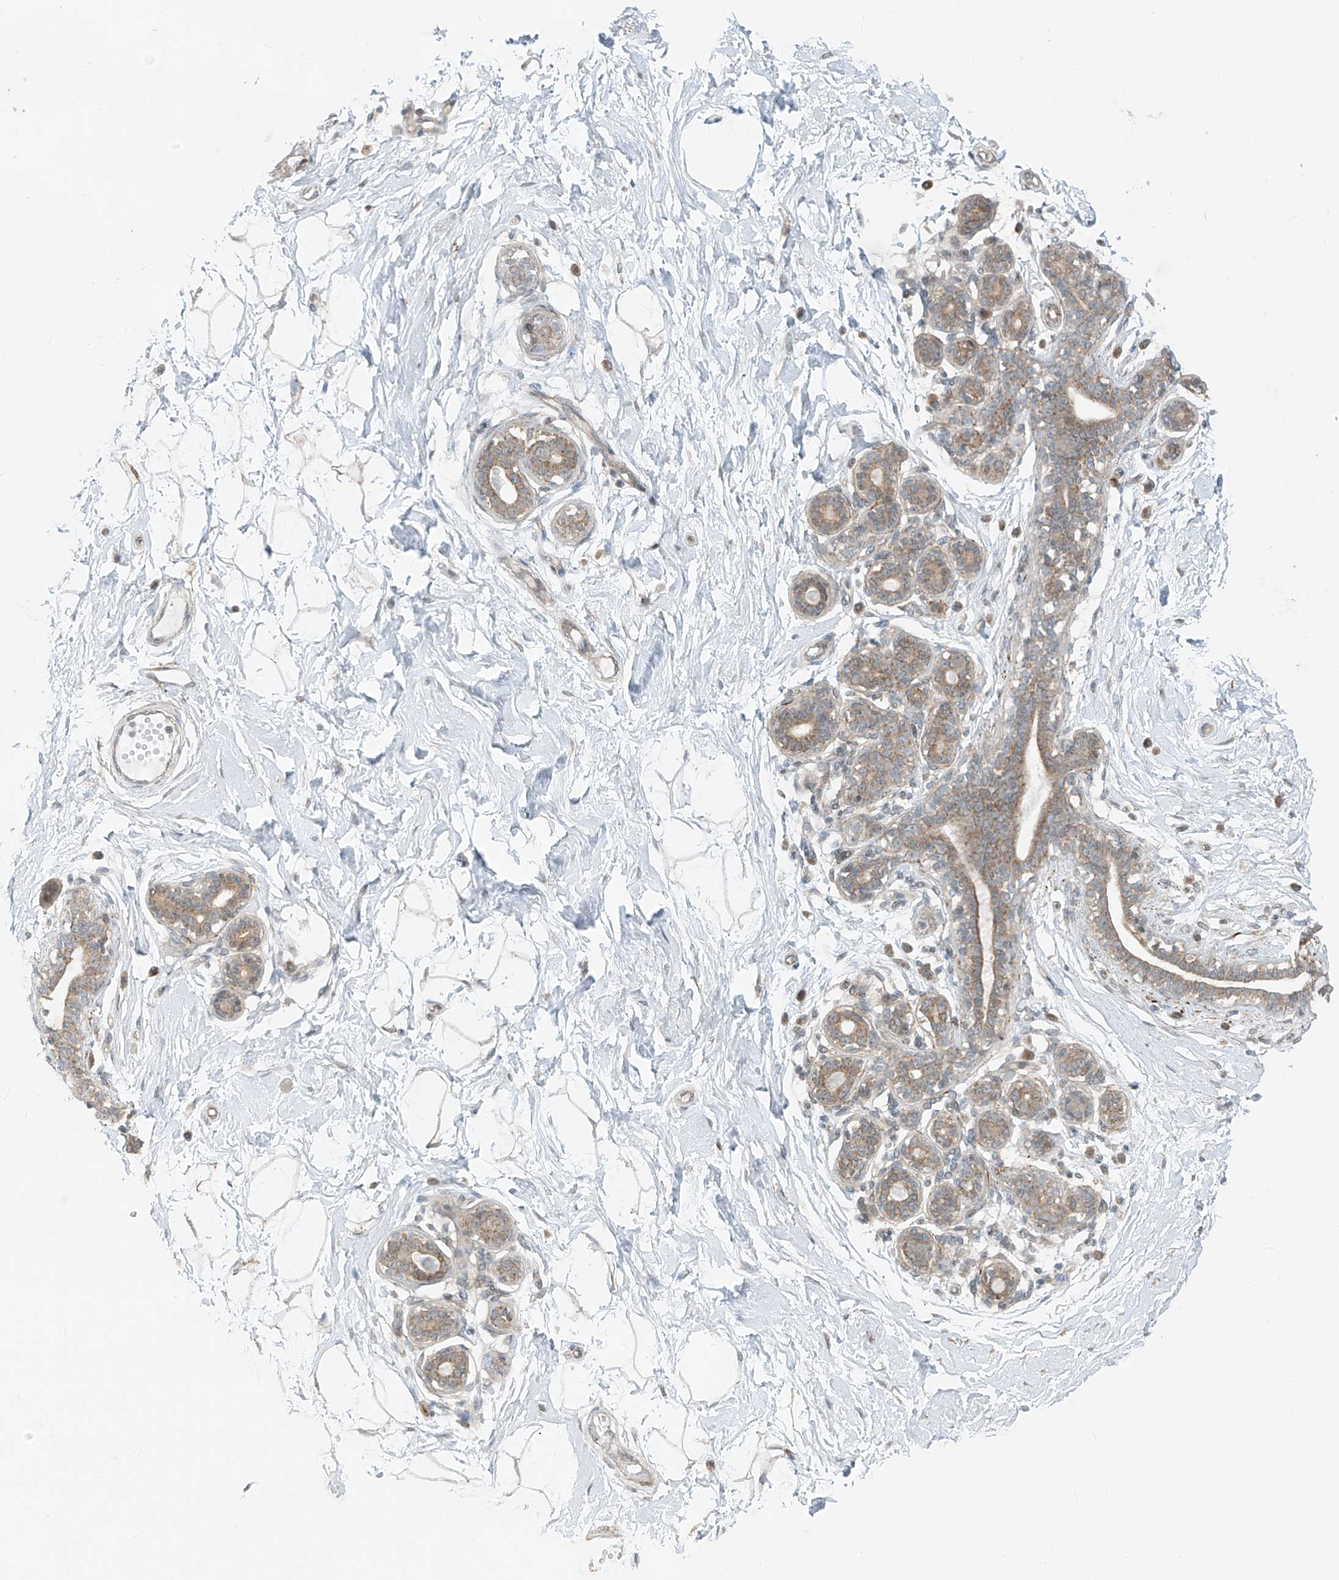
{"staining": {"intensity": "weak", "quantity": "25%-75%", "location": "cytoplasmic/membranous"}, "tissue": "breast", "cell_type": "Adipocytes", "image_type": "normal", "snomed": [{"axis": "morphology", "description": "Normal tissue, NOS"}, {"axis": "morphology", "description": "Adenoma, NOS"}, {"axis": "topography", "description": "Breast"}], "caption": "IHC image of benign breast: breast stained using IHC exhibits low levels of weak protein expression localized specifically in the cytoplasmic/membranous of adipocytes, appearing as a cytoplasmic/membranous brown color.", "gene": "PDE11A", "patient": {"sex": "female", "age": 23}}